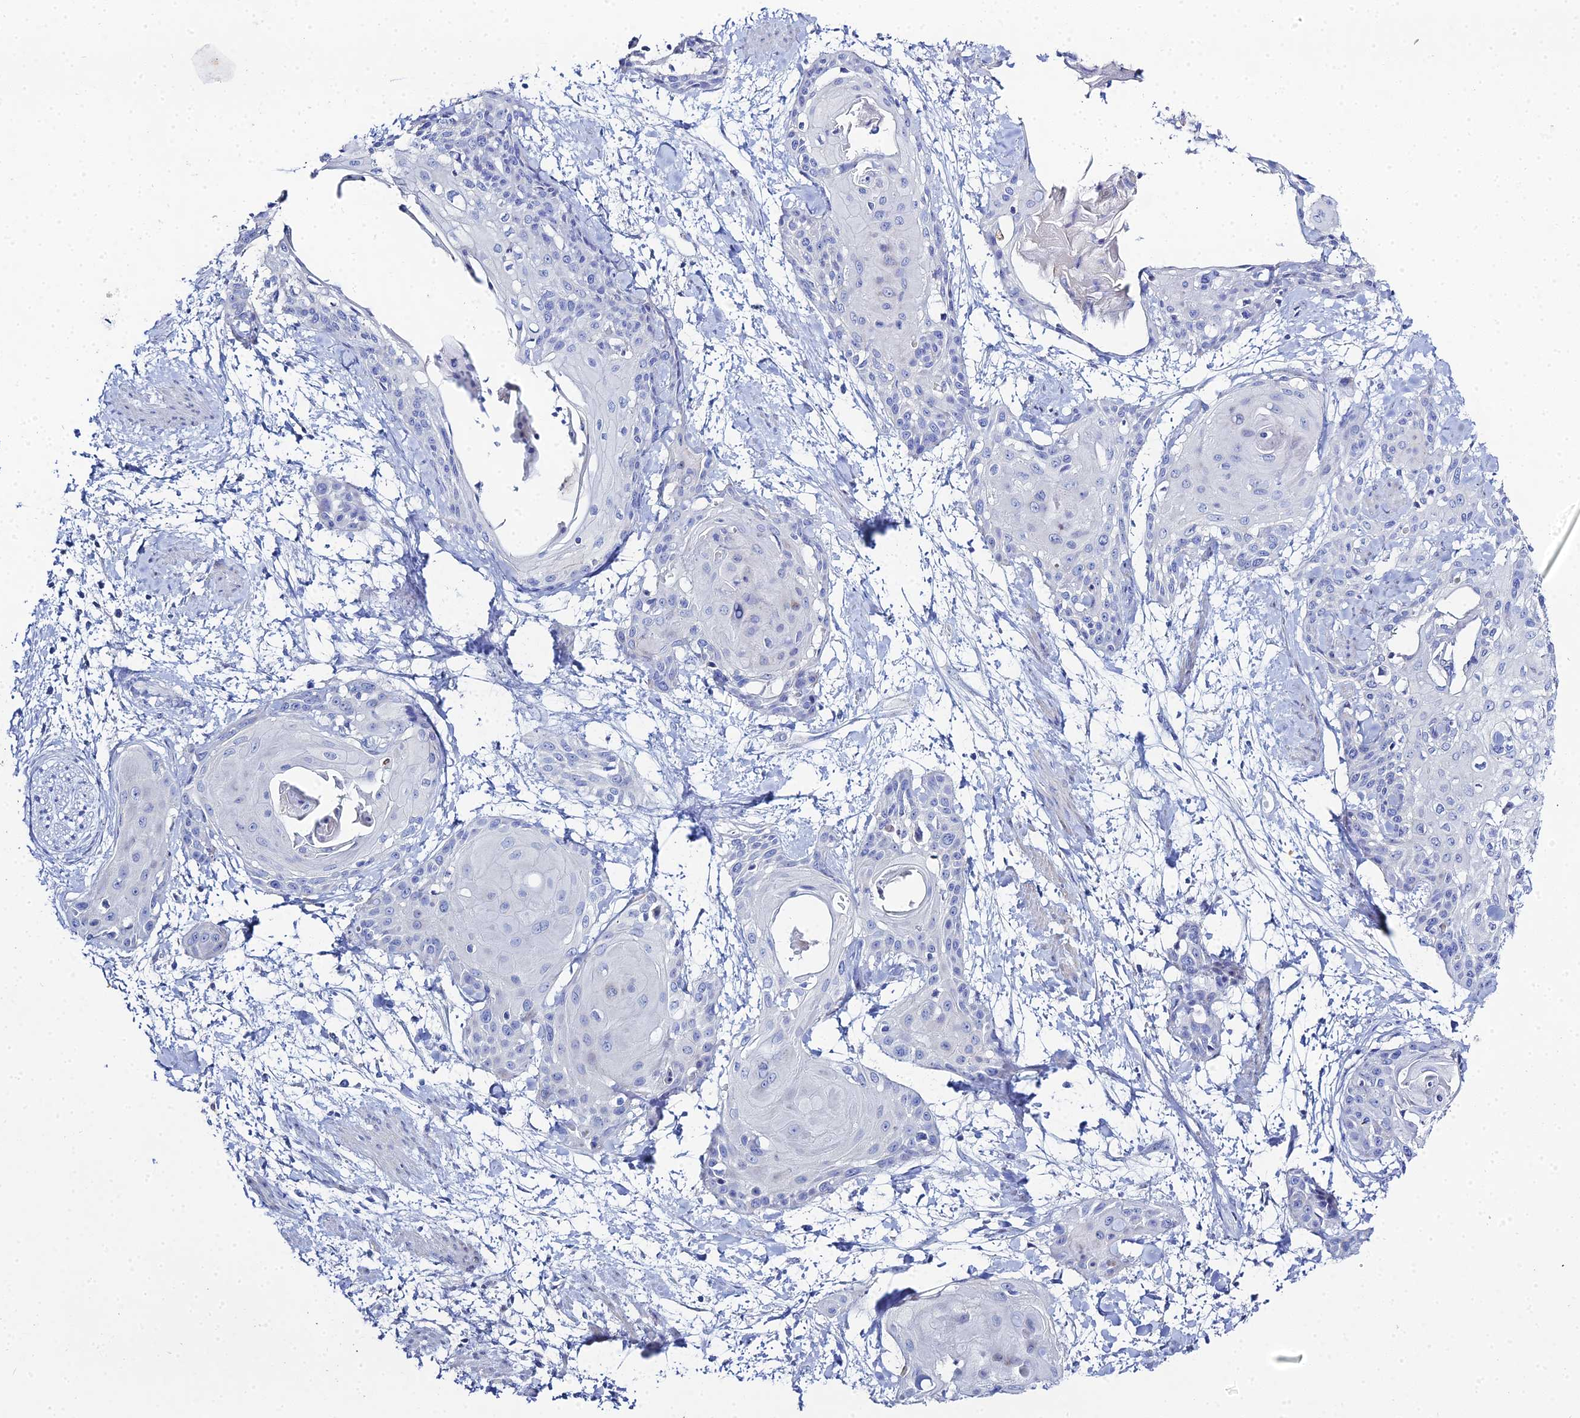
{"staining": {"intensity": "negative", "quantity": "none", "location": "none"}, "tissue": "cervical cancer", "cell_type": "Tumor cells", "image_type": "cancer", "snomed": [{"axis": "morphology", "description": "Squamous cell carcinoma, NOS"}, {"axis": "topography", "description": "Cervix"}], "caption": "Cervical cancer was stained to show a protein in brown. There is no significant staining in tumor cells.", "gene": "DHX34", "patient": {"sex": "female", "age": 57}}